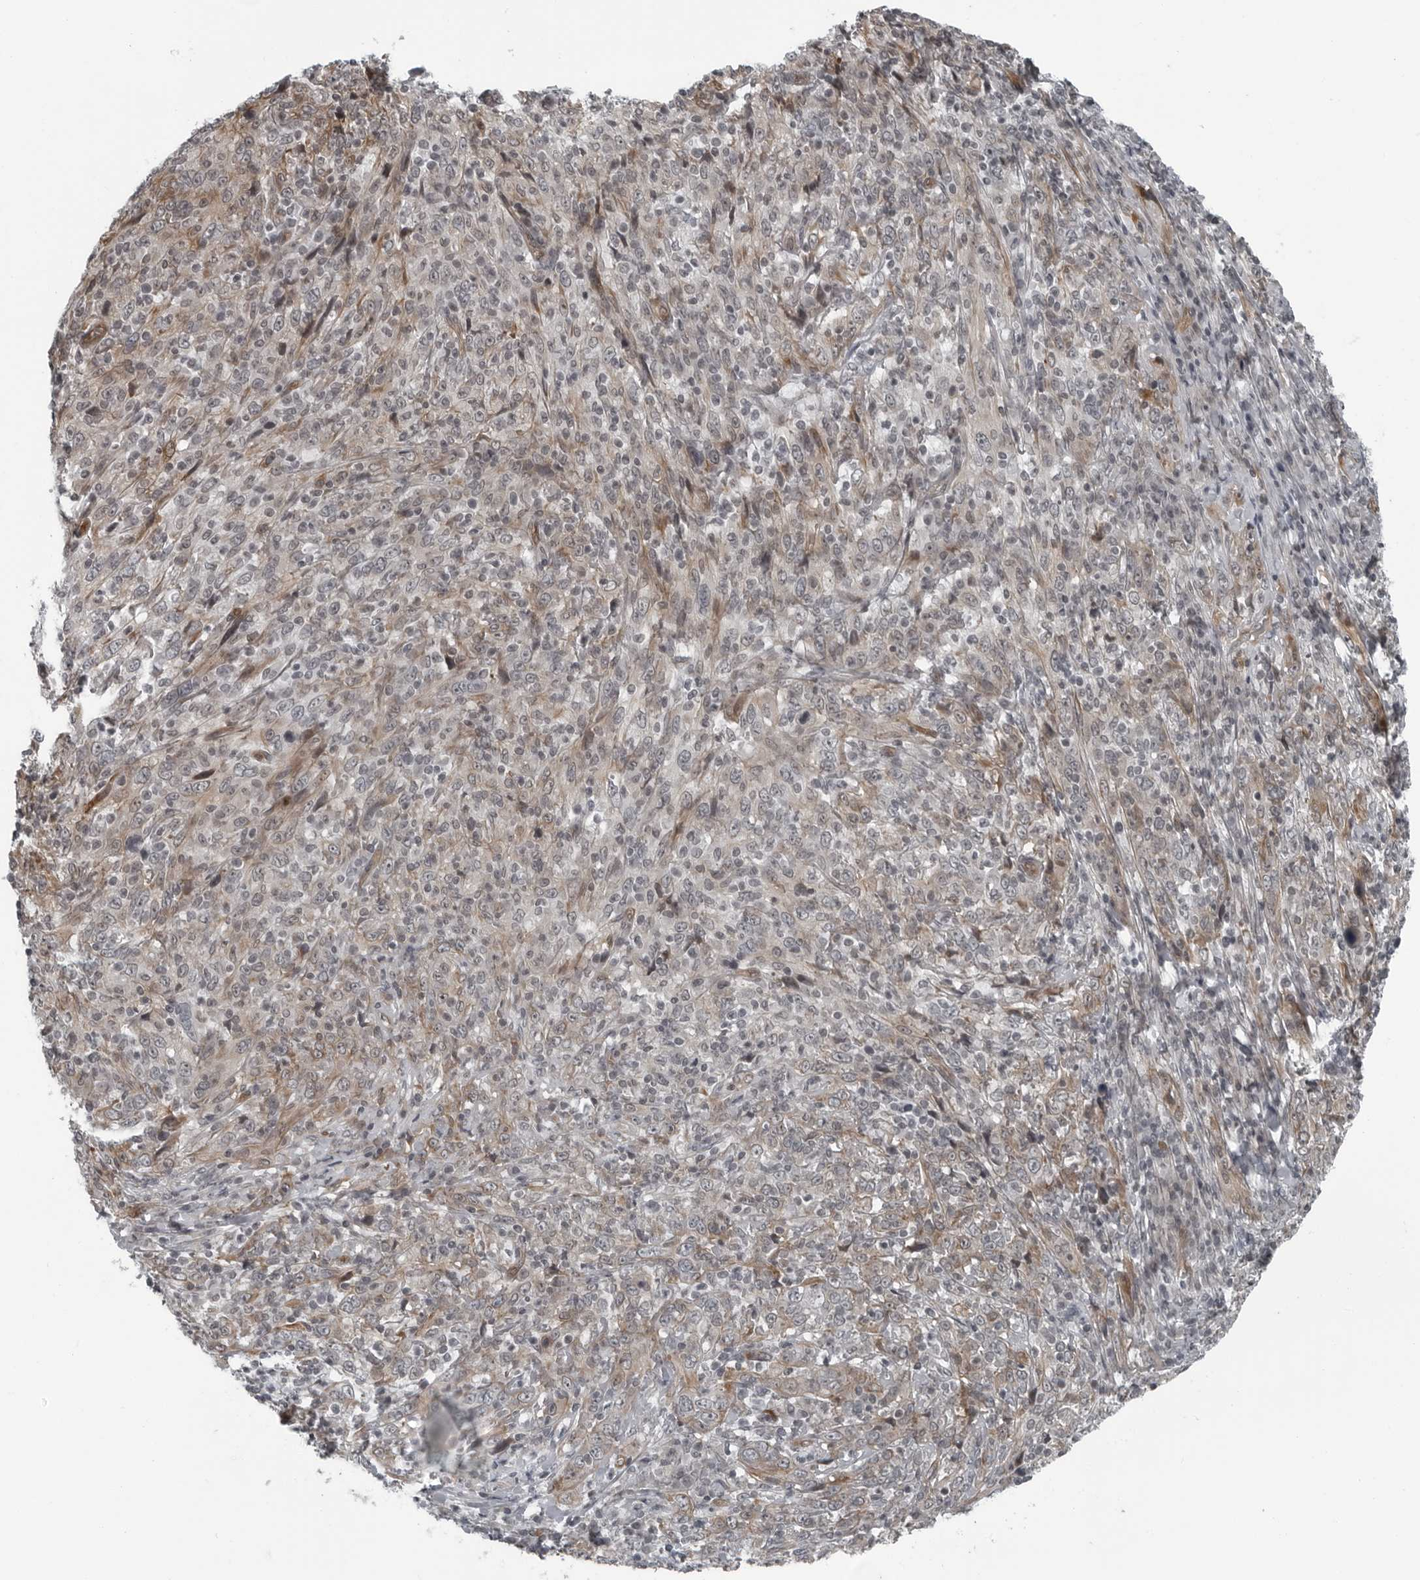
{"staining": {"intensity": "weak", "quantity": "<25%", "location": "cytoplasmic/membranous,nuclear"}, "tissue": "cervical cancer", "cell_type": "Tumor cells", "image_type": "cancer", "snomed": [{"axis": "morphology", "description": "Squamous cell carcinoma, NOS"}, {"axis": "topography", "description": "Cervix"}], "caption": "A micrograph of squamous cell carcinoma (cervical) stained for a protein demonstrates no brown staining in tumor cells.", "gene": "FAM102B", "patient": {"sex": "female", "age": 46}}